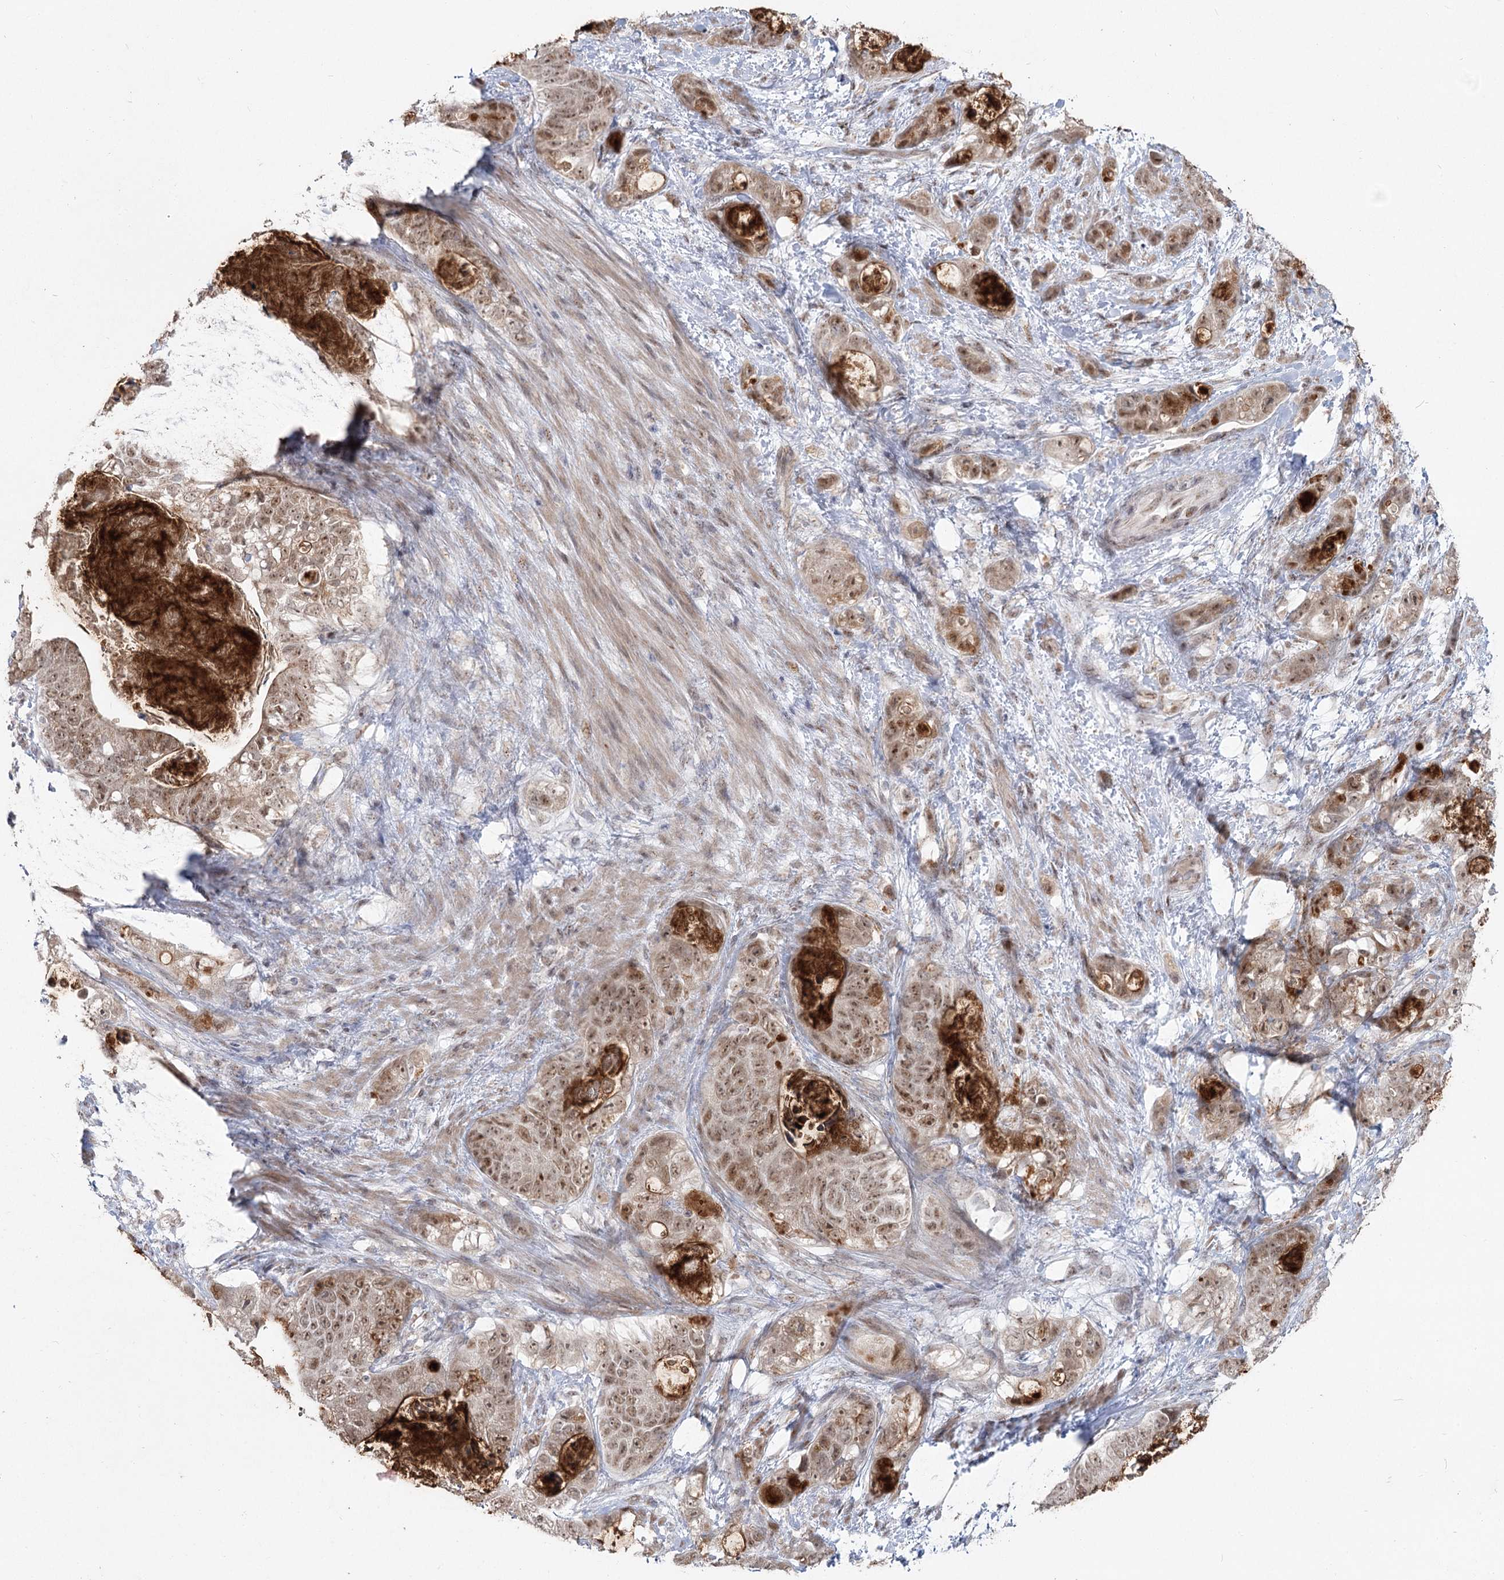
{"staining": {"intensity": "moderate", "quantity": ">75%", "location": "cytoplasmic/membranous,nuclear"}, "tissue": "stomach cancer", "cell_type": "Tumor cells", "image_type": "cancer", "snomed": [{"axis": "morphology", "description": "Normal tissue, NOS"}, {"axis": "morphology", "description": "Adenocarcinoma, NOS"}, {"axis": "topography", "description": "Stomach"}], "caption": "Adenocarcinoma (stomach) stained for a protein shows moderate cytoplasmic/membranous and nuclear positivity in tumor cells.", "gene": "RUFY4", "patient": {"sex": "female", "age": 89}}